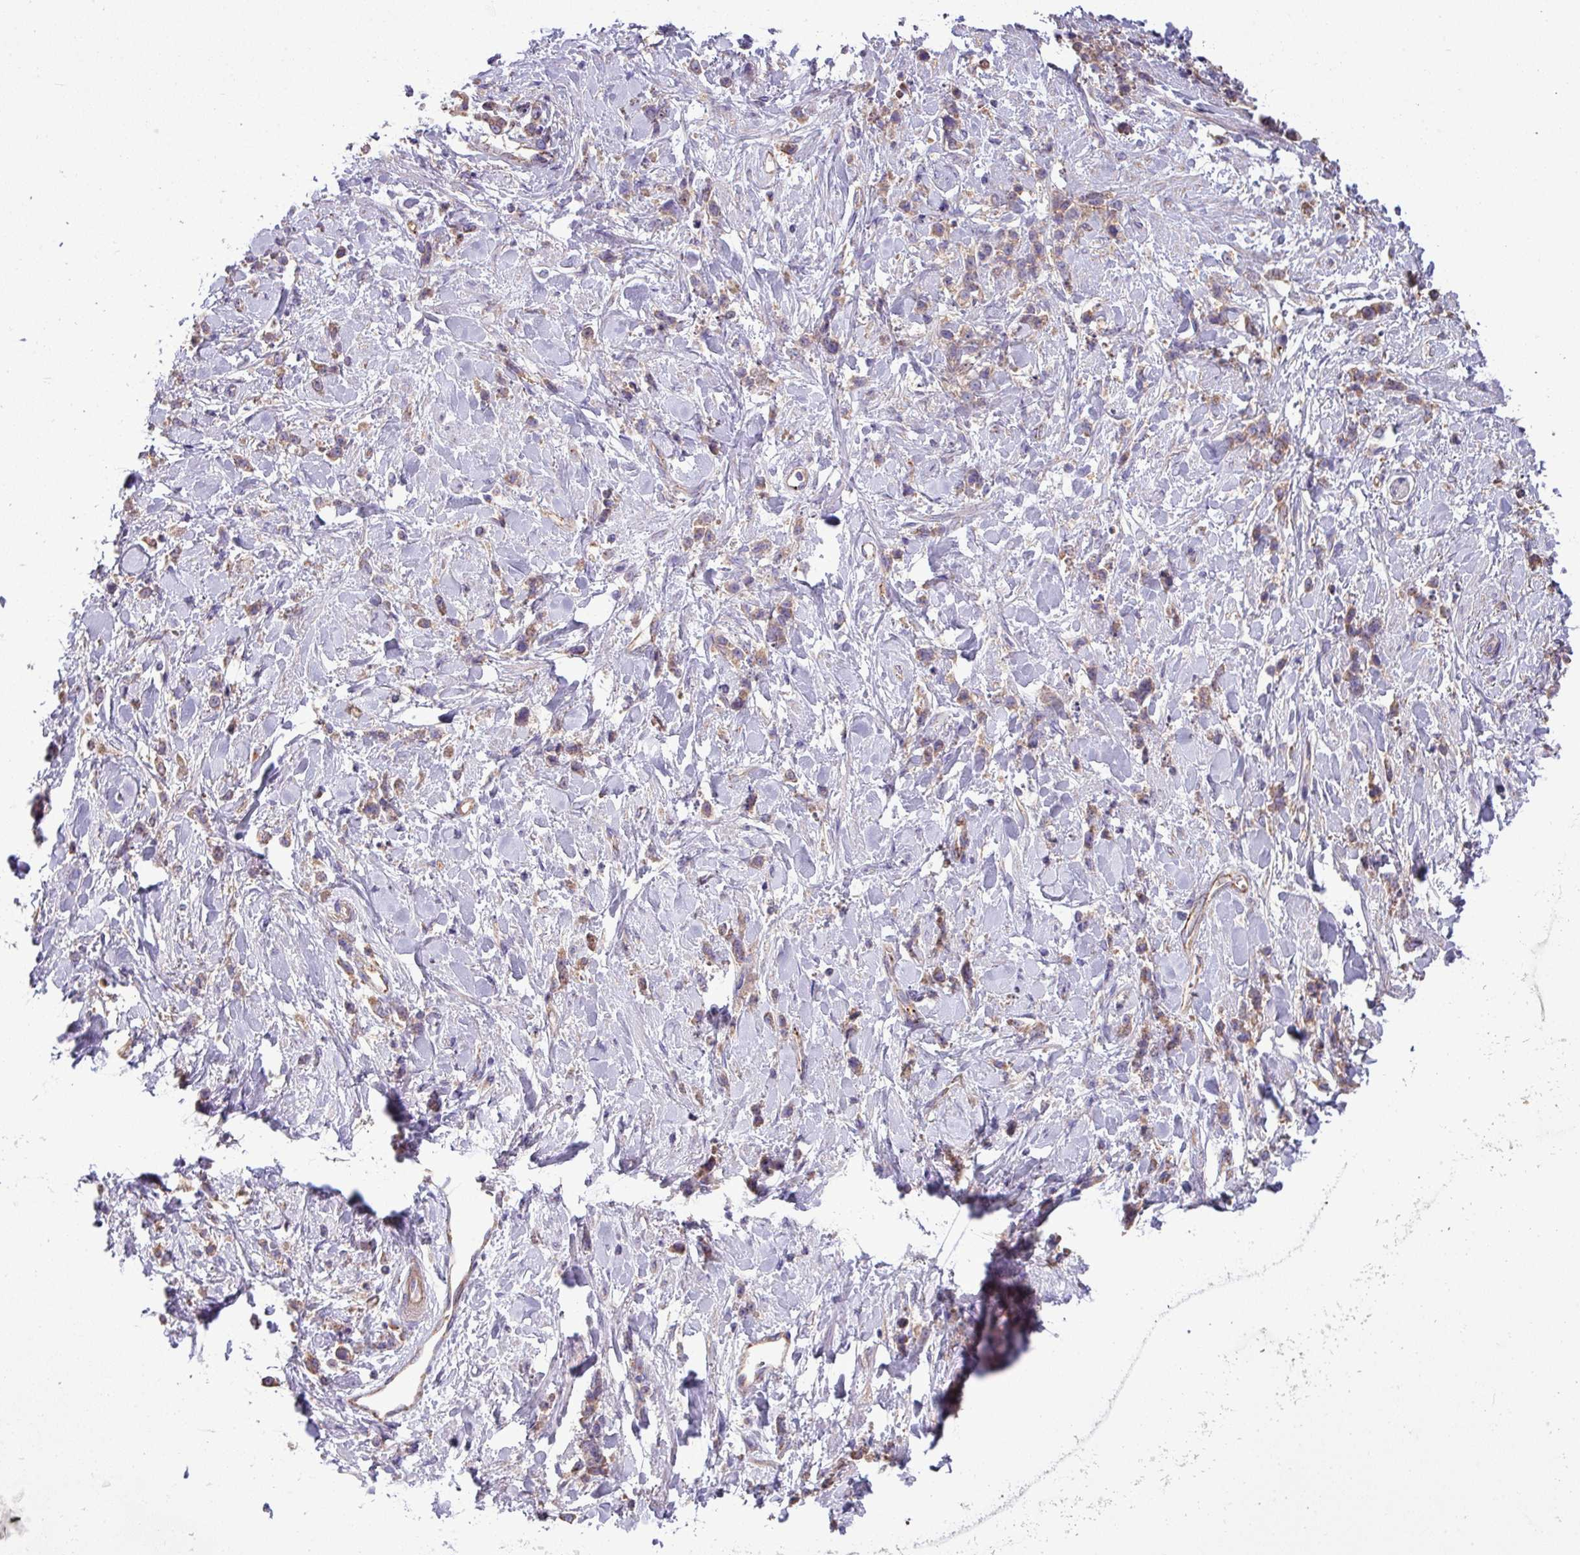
{"staining": {"intensity": "weak", "quantity": ">75%", "location": "cytoplasmic/membranous"}, "tissue": "stomach cancer", "cell_type": "Tumor cells", "image_type": "cancer", "snomed": [{"axis": "morphology", "description": "Adenocarcinoma, NOS"}, {"axis": "topography", "description": "Stomach"}], "caption": "Stomach cancer (adenocarcinoma) stained with a protein marker reveals weak staining in tumor cells.", "gene": "PPM1J", "patient": {"sex": "female", "age": 60}}